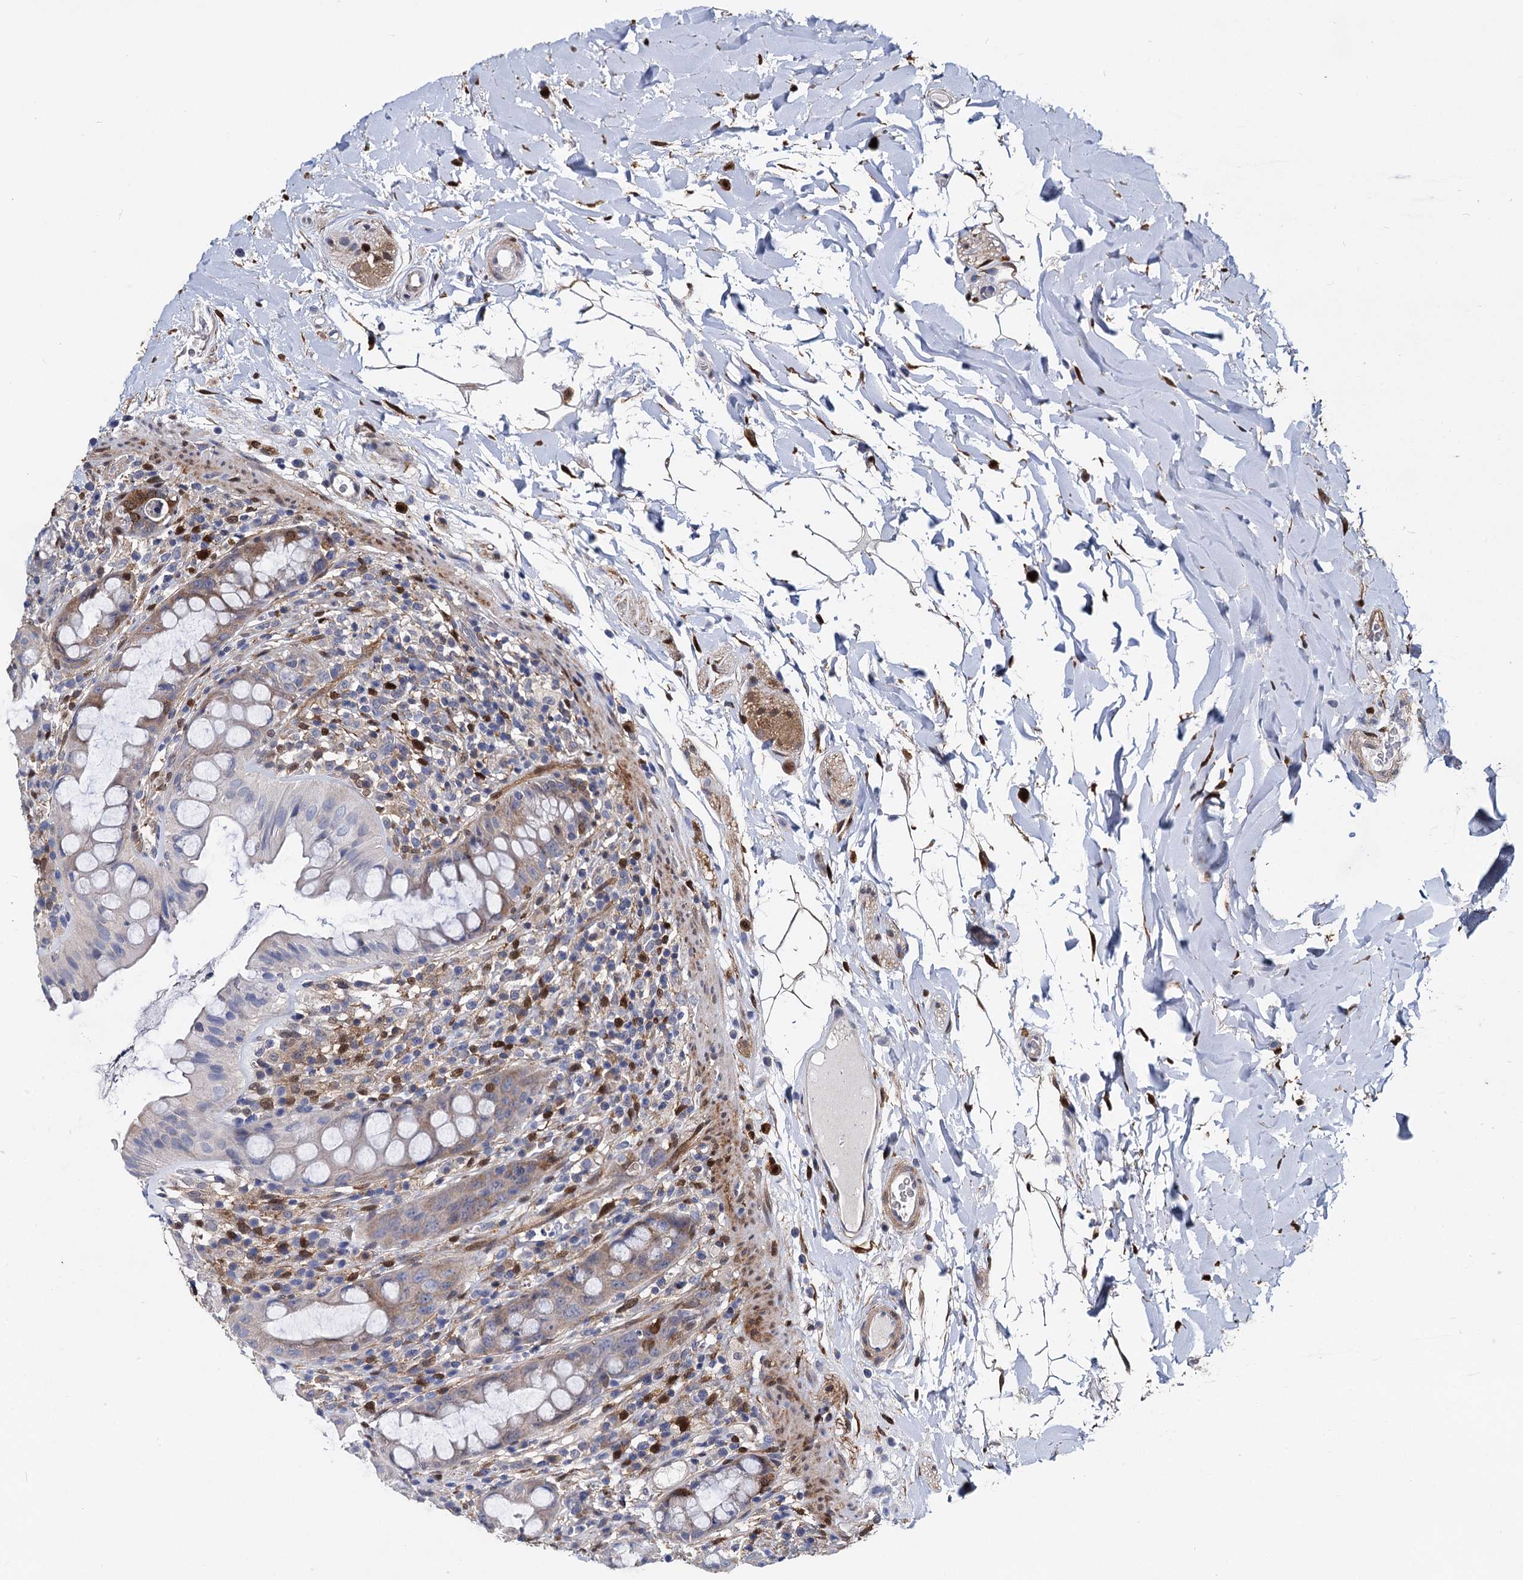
{"staining": {"intensity": "moderate", "quantity": "<25%", "location": "cytoplasmic/membranous"}, "tissue": "rectum", "cell_type": "Glandular cells", "image_type": "normal", "snomed": [{"axis": "morphology", "description": "Normal tissue, NOS"}, {"axis": "topography", "description": "Rectum"}], "caption": "A histopathology image of rectum stained for a protein reveals moderate cytoplasmic/membranous brown staining in glandular cells.", "gene": "GSTM3", "patient": {"sex": "female", "age": 57}}